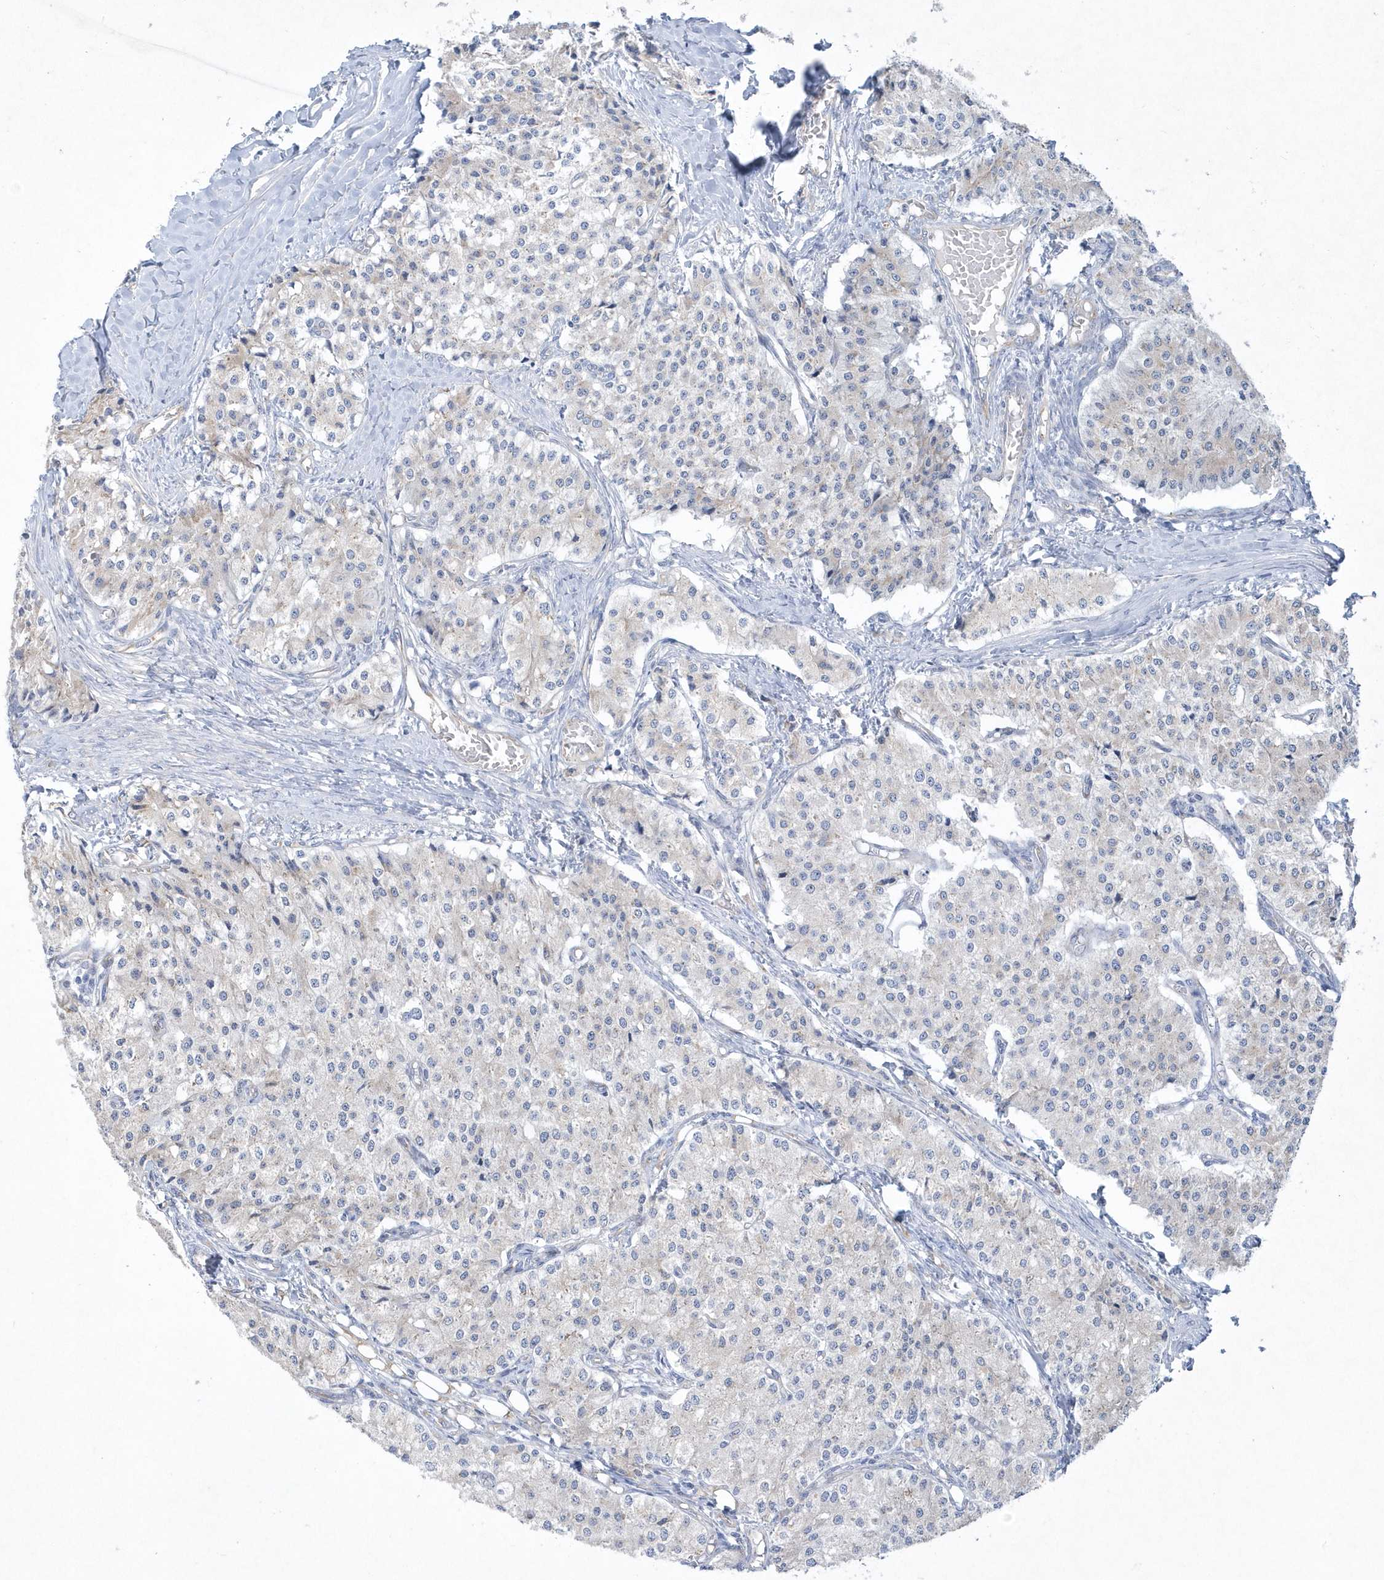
{"staining": {"intensity": "weak", "quantity": "<25%", "location": "cytoplasmic/membranous"}, "tissue": "carcinoid", "cell_type": "Tumor cells", "image_type": "cancer", "snomed": [{"axis": "morphology", "description": "Carcinoid, malignant, NOS"}, {"axis": "topography", "description": "Colon"}], "caption": "There is no significant staining in tumor cells of malignant carcinoid.", "gene": "DGAT1", "patient": {"sex": "female", "age": 52}}